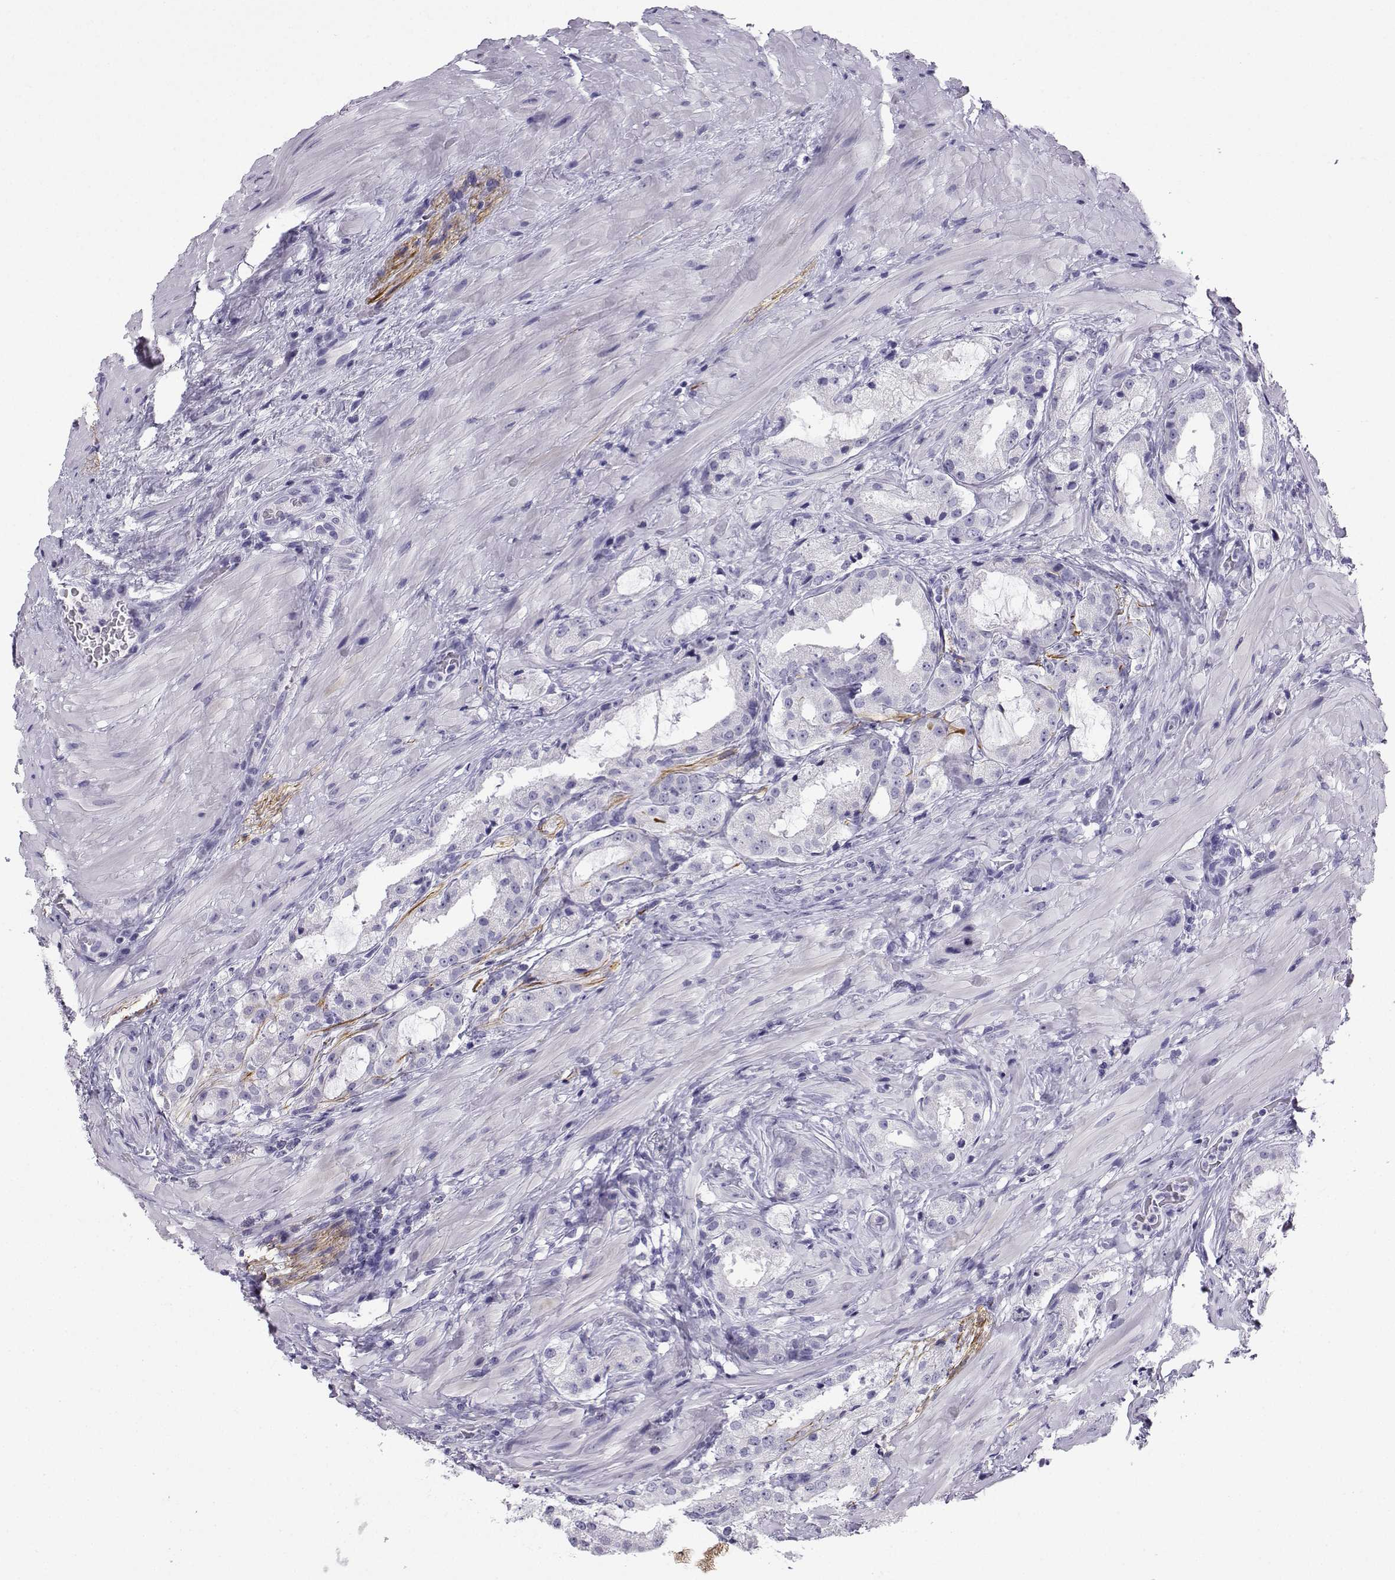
{"staining": {"intensity": "negative", "quantity": "none", "location": "none"}, "tissue": "prostate cancer", "cell_type": "Tumor cells", "image_type": "cancer", "snomed": [{"axis": "morphology", "description": "Adenocarcinoma, NOS"}, {"axis": "morphology", "description": "Adenocarcinoma, High grade"}, {"axis": "topography", "description": "Prostate"}], "caption": "An image of adenocarcinoma (high-grade) (prostate) stained for a protein demonstrates no brown staining in tumor cells. (DAB (3,3'-diaminobenzidine) immunohistochemistry, high magnification).", "gene": "NEFL", "patient": {"sex": "male", "age": 64}}